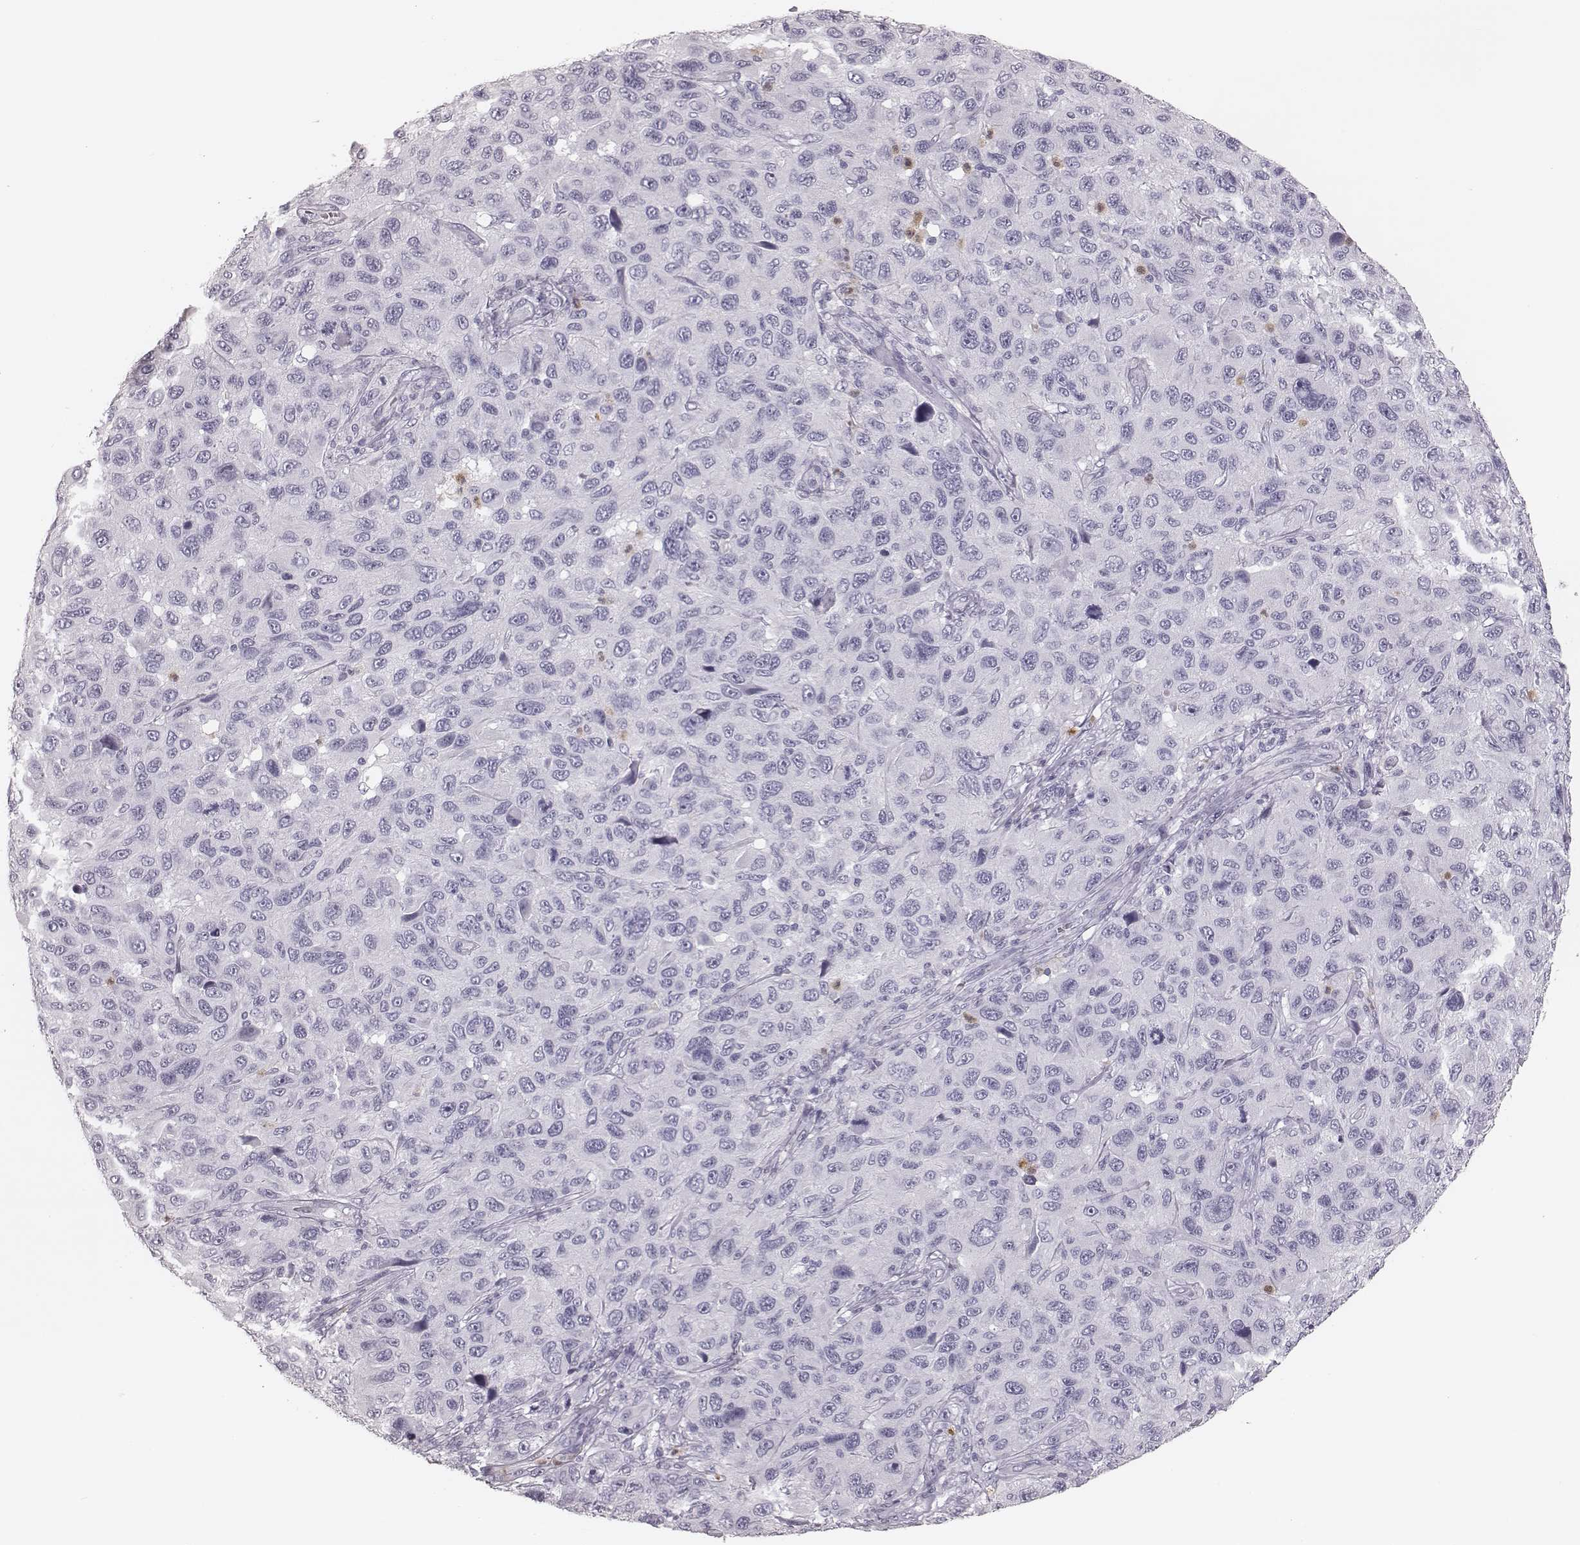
{"staining": {"intensity": "negative", "quantity": "none", "location": "none"}, "tissue": "melanoma", "cell_type": "Tumor cells", "image_type": "cancer", "snomed": [{"axis": "morphology", "description": "Malignant melanoma, NOS"}, {"axis": "topography", "description": "Skin"}], "caption": "The immunohistochemistry (IHC) image has no significant expression in tumor cells of melanoma tissue.", "gene": "ELANE", "patient": {"sex": "male", "age": 53}}